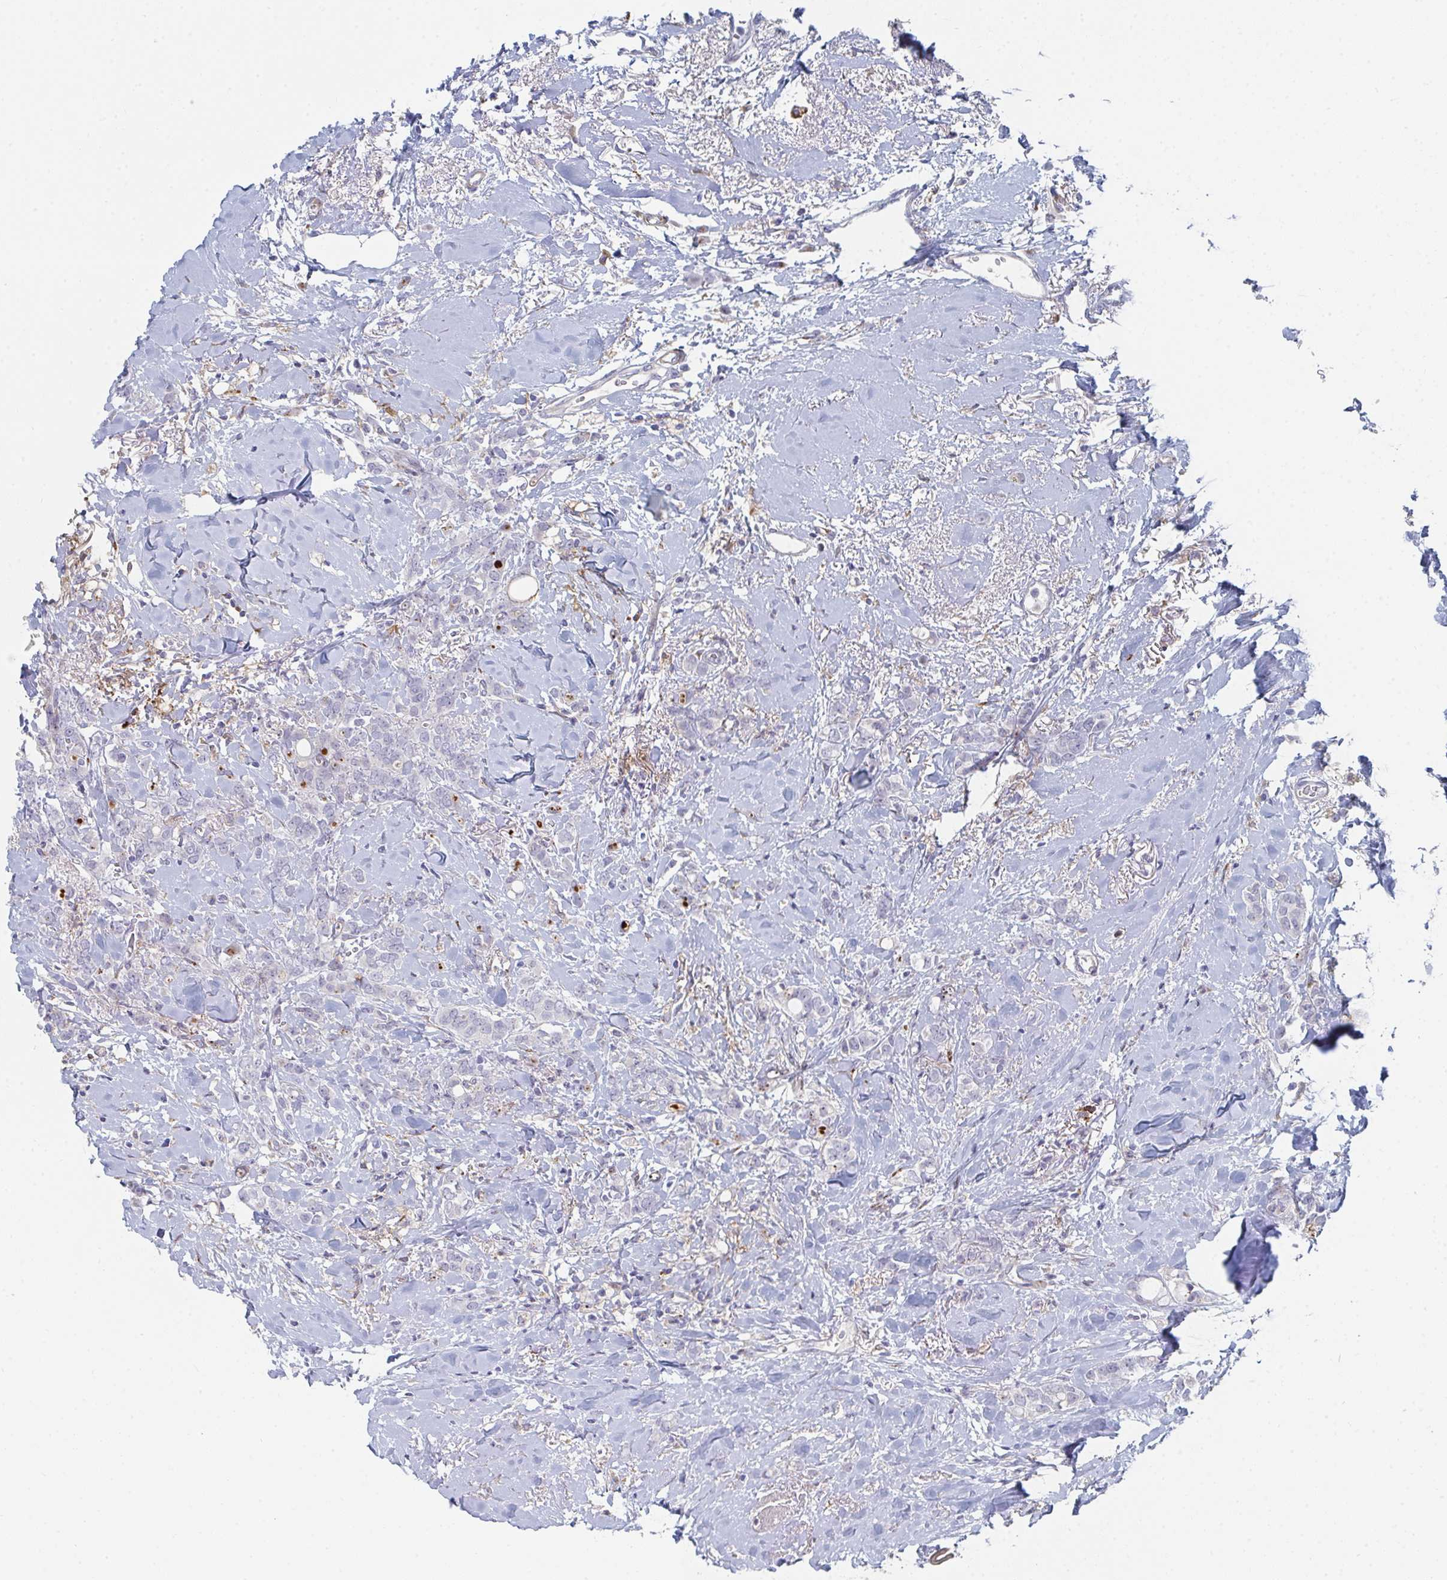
{"staining": {"intensity": "negative", "quantity": "none", "location": "none"}, "tissue": "breast cancer", "cell_type": "Tumor cells", "image_type": "cancer", "snomed": [{"axis": "morphology", "description": "Lobular carcinoma"}, {"axis": "topography", "description": "Breast"}], "caption": "The histopathology image displays no significant positivity in tumor cells of breast cancer (lobular carcinoma).", "gene": "PSMG1", "patient": {"sex": "female", "age": 91}}